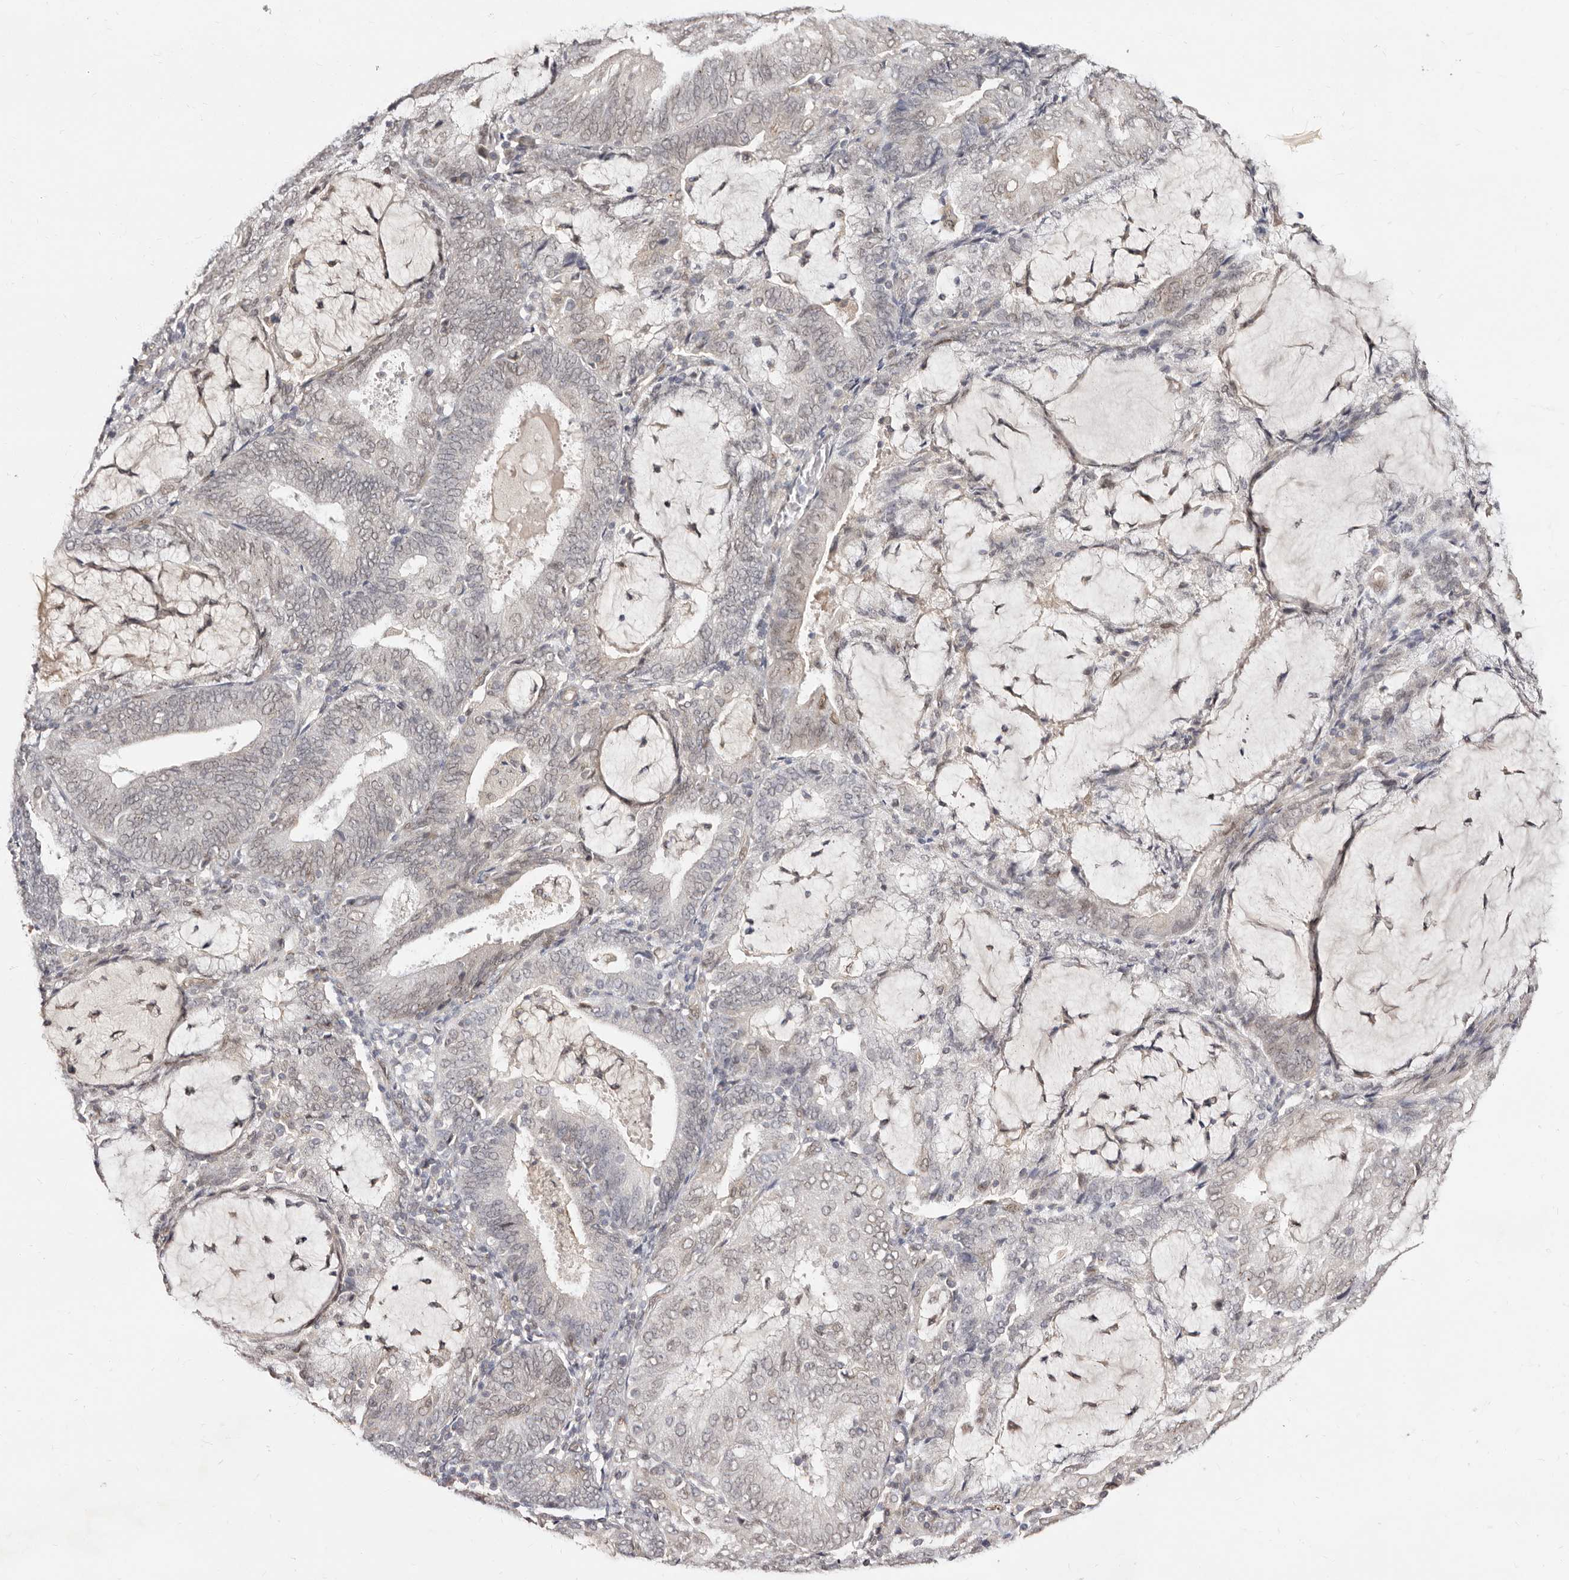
{"staining": {"intensity": "weak", "quantity": "25%-75%", "location": "nuclear"}, "tissue": "endometrial cancer", "cell_type": "Tumor cells", "image_type": "cancer", "snomed": [{"axis": "morphology", "description": "Adenocarcinoma, NOS"}, {"axis": "topography", "description": "Endometrium"}], "caption": "The micrograph exhibits staining of endometrial cancer, revealing weak nuclear protein positivity (brown color) within tumor cells.", "gene": "LCORL", "patient": {"sex": "female", "age": 81}}